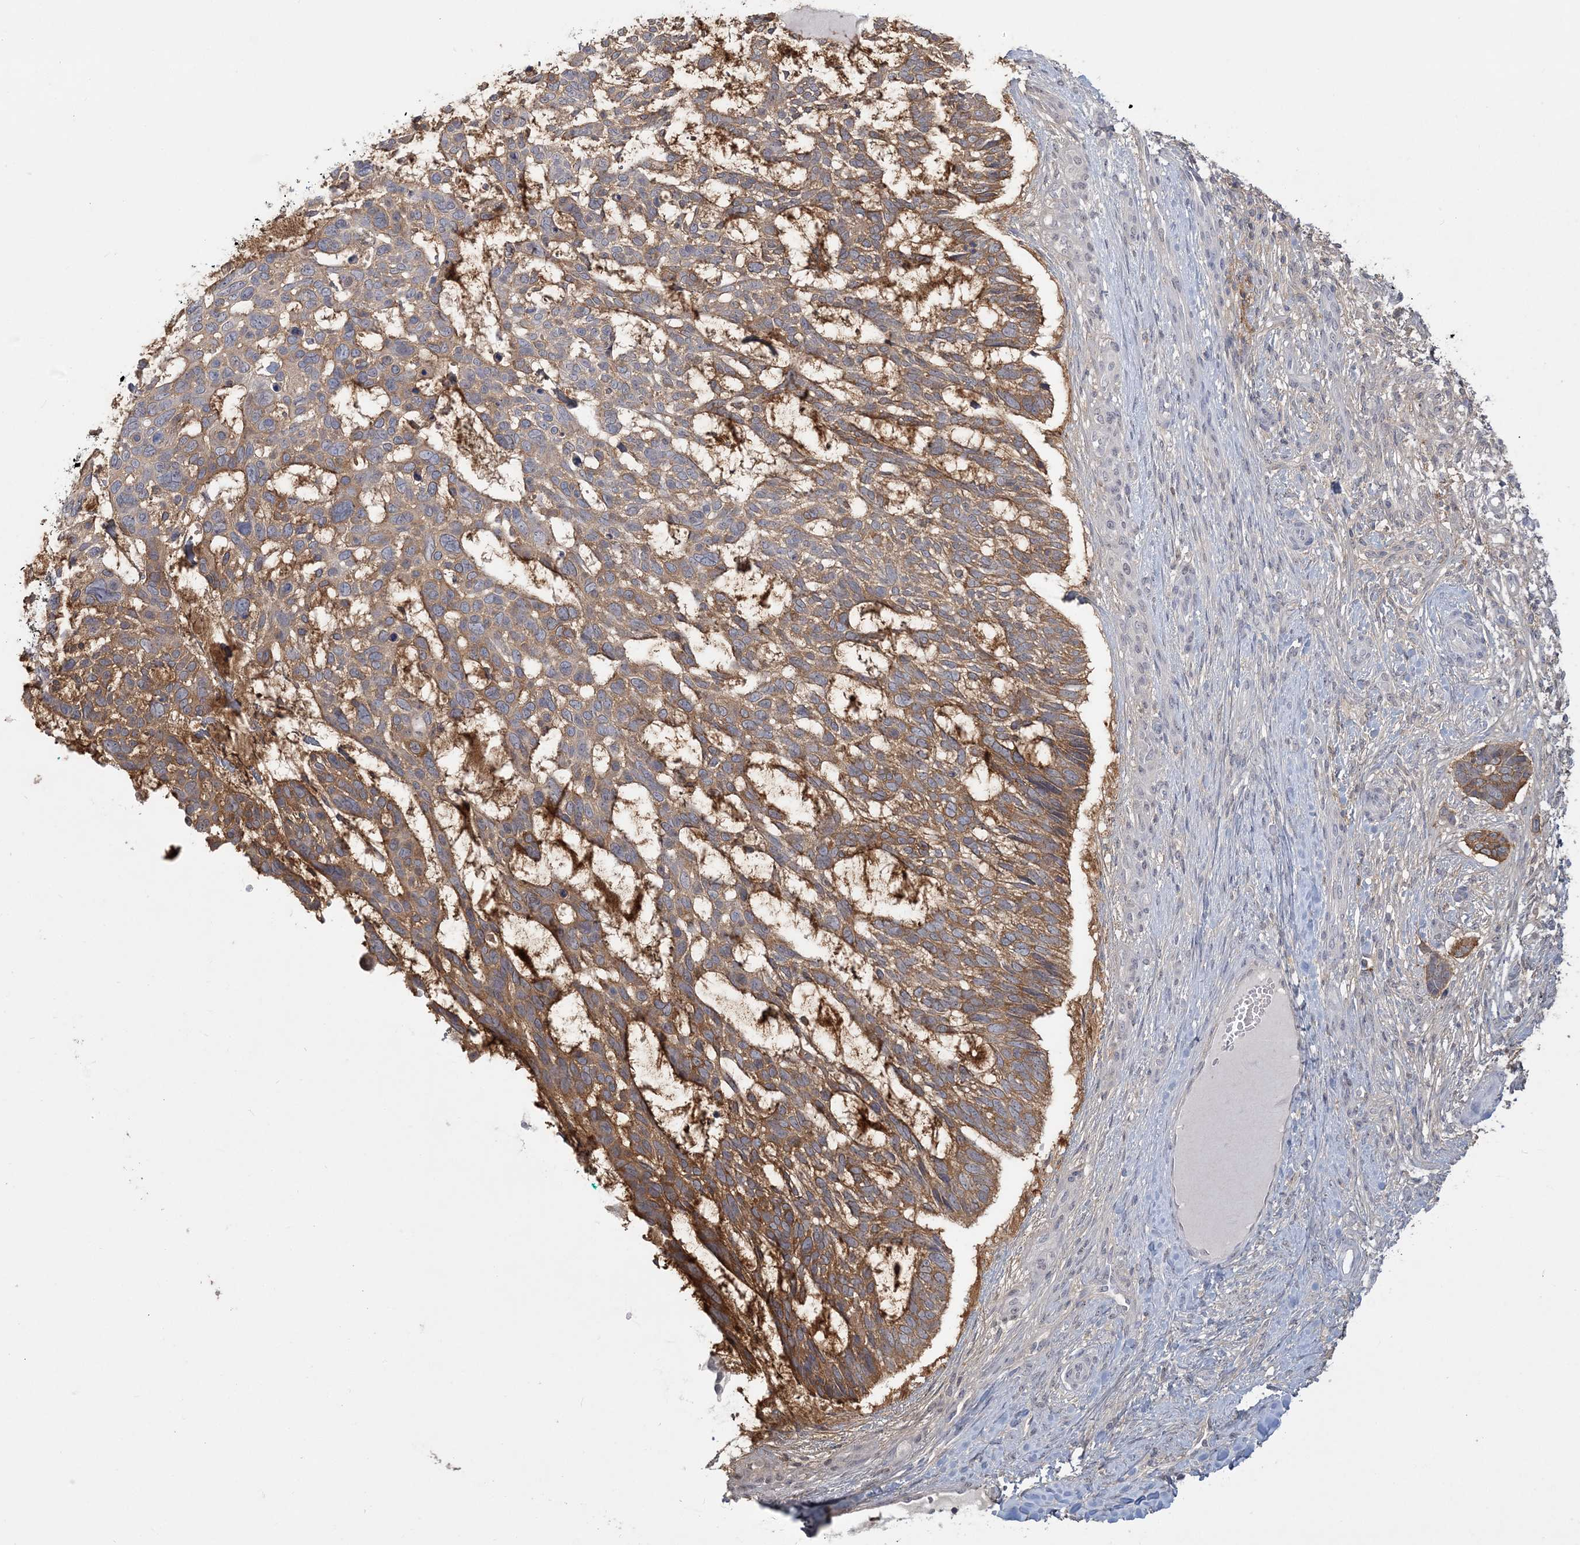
{"staining": {"intensity": "moderate", "quantity": ">75%", "location": "cytoplasmic/membranous"}, "tissue": "skin cancer", "cell_type": "Tumor cells", "image_type": "cancer", "snomed": [{"axis": "morphology", "description": "Basal cell carcinoma"}, {"axis": "topography", "description": "Skin"}], "caption": "Protein analysis of skin cancer (basal cell carcinoma) tissue shows moderate cytoplasmic/membranous positivity in approximately >75% of tumor cells.", "gene": "ANKS1A", "patient": {"sex": "male", "age": 88}}